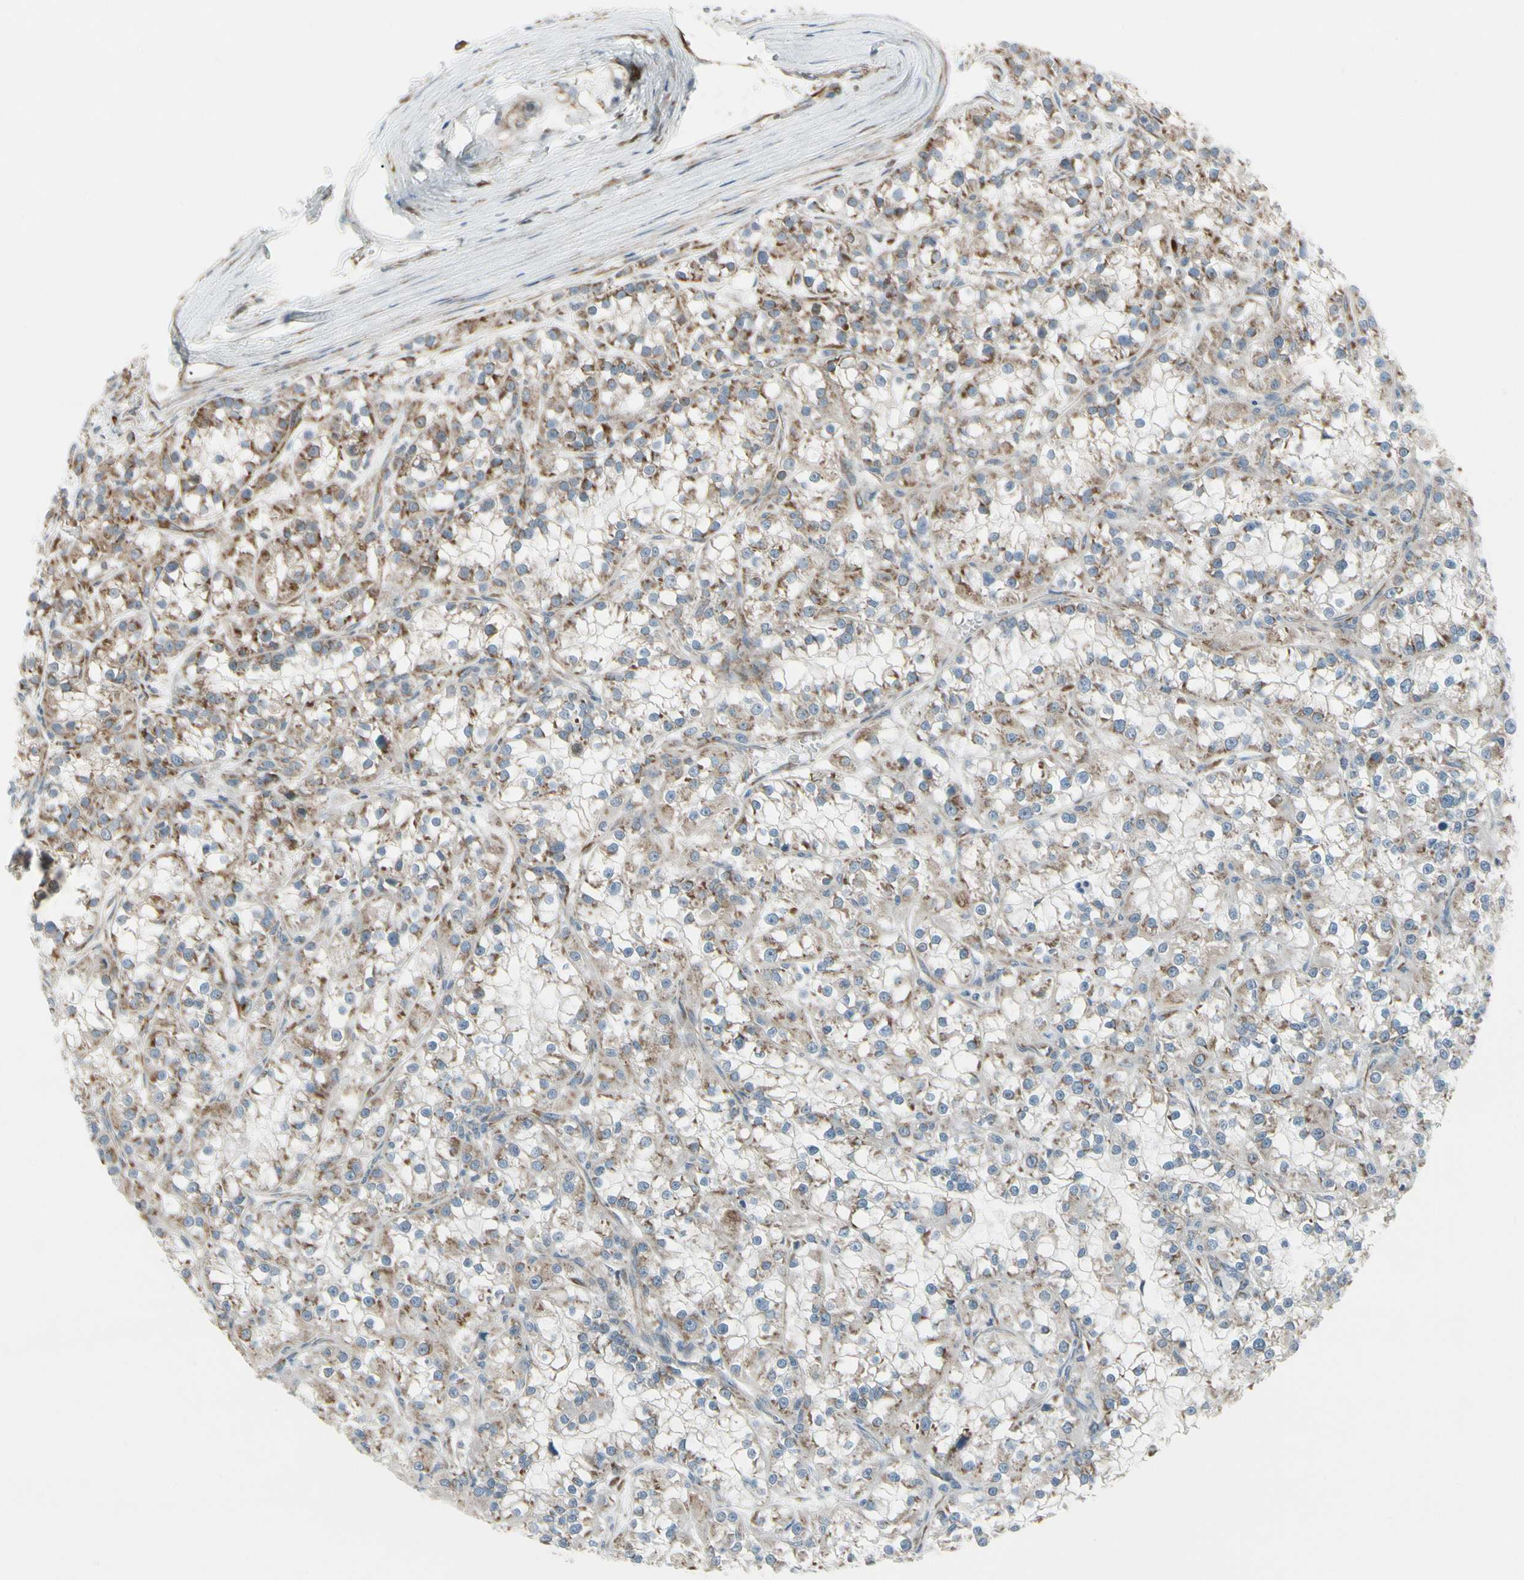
{"staining": {"intensity": "weak", "quantity": ">75%", "location": "cytoplasmic/membranous"}, "tissue": "renal cancer", "cell_type": "Tumor cells", "image_type": "cancer", "snomed": [{"axis": "morphology", "description": "Adenocarcinoma, NOS"}, {"axis": "topography", "description": "Kidney"}], "caption": "The immunohistochemical stain labels weak cytoplasmic/membranous staining in tumor cells of renal cancer (adenocarcinoma) tissue.", "gene": "FNDC3A", "patient": {"sex": "female", "age": 52}}